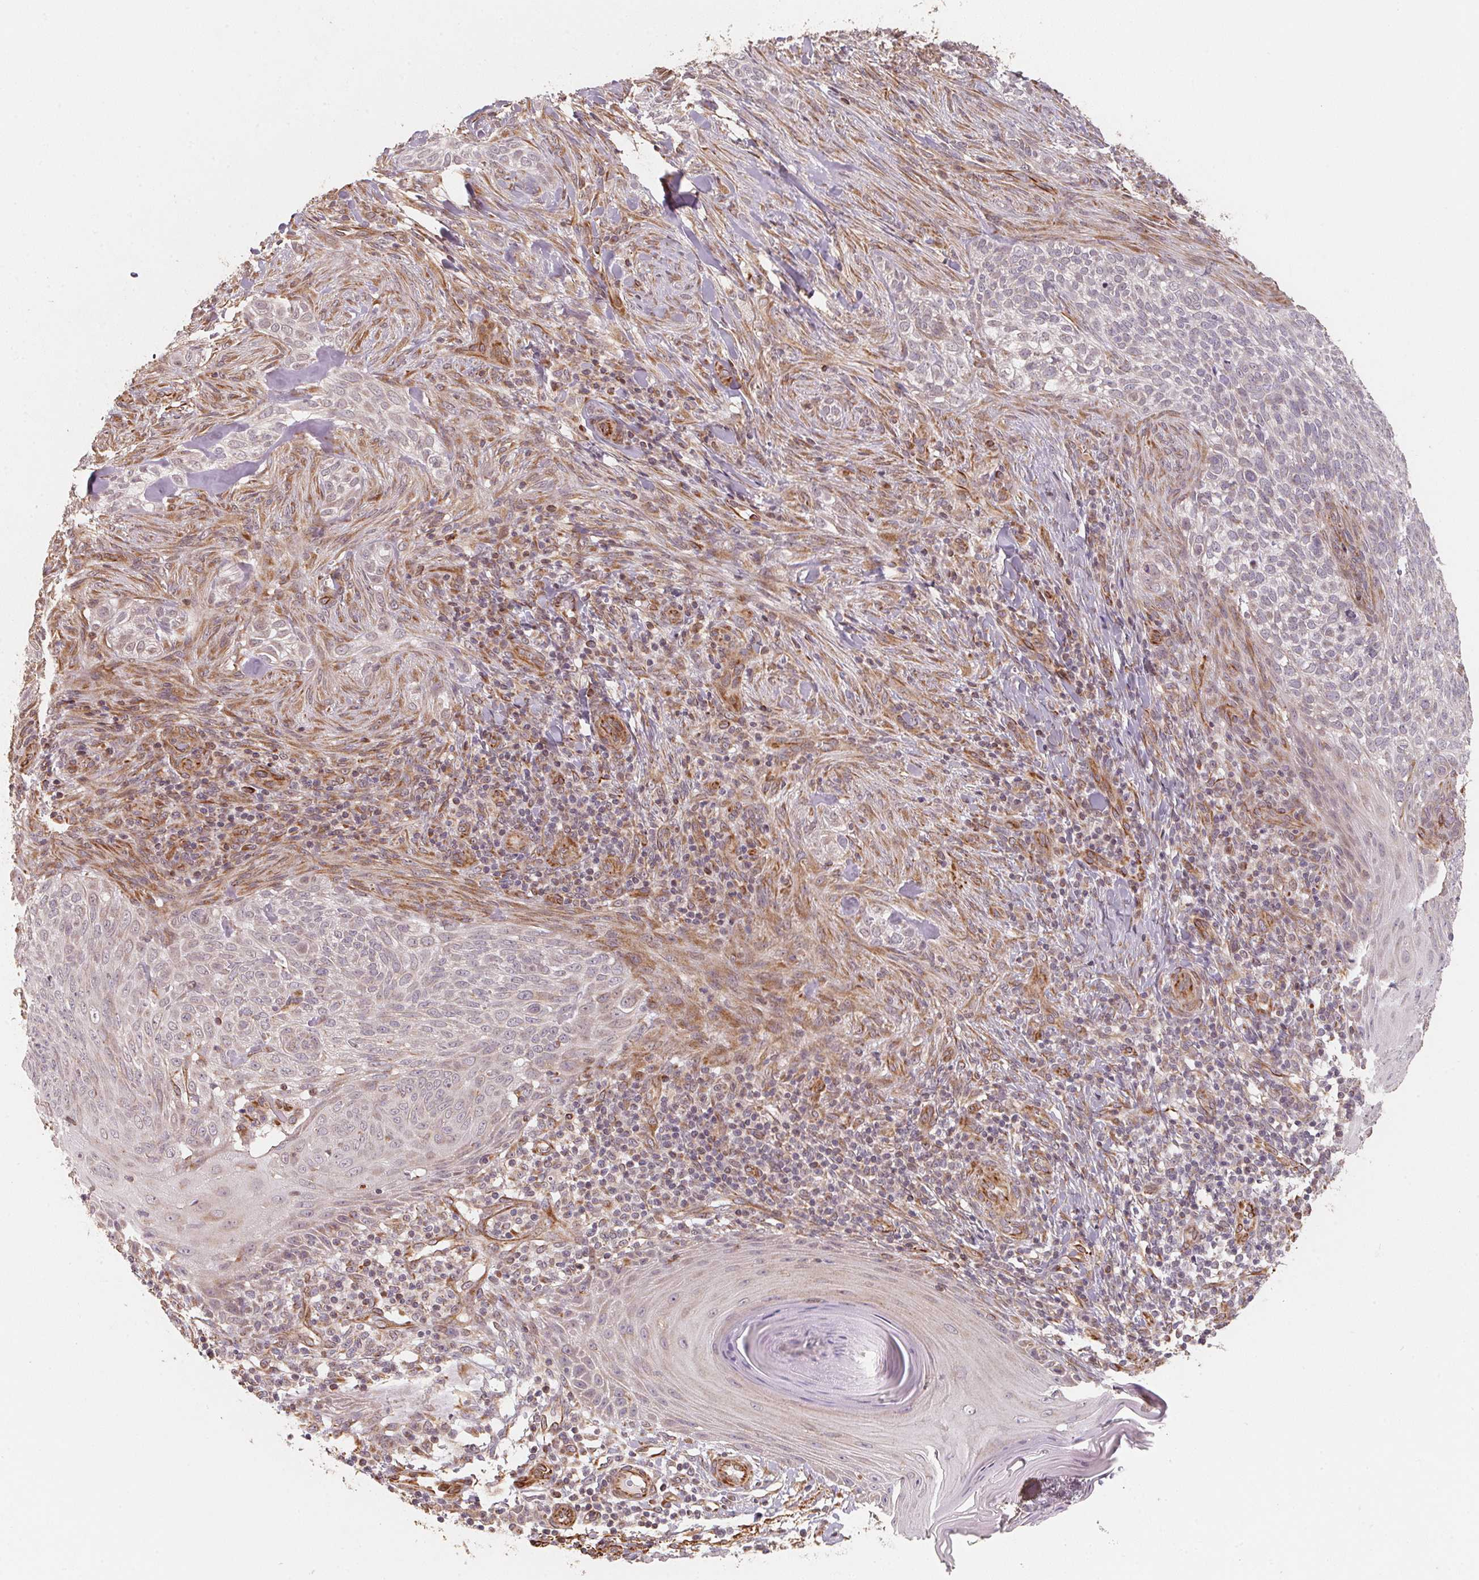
{"staining": {"intensity": "negative", "quantity": "none", "location": "none"}, "tissue": "skin cancer", "cell_type": "Tumor cells", "image_type": "cancer", "snomed": [{"axis": "morphology", "description": "Basal cell carcinoma"}, {"axis": "topography", "description": "Skin"}], "caption": "DAB (3,3'-diaminobenzidine) immunohistochemical staining of basal cell carcinoma (skin) reveals no significant expression in tumor cells. (DAB IHC with hematoxylin counter stain).", "gene": "TSPAN12", "patient": {"sex": "female", "age": 48}}